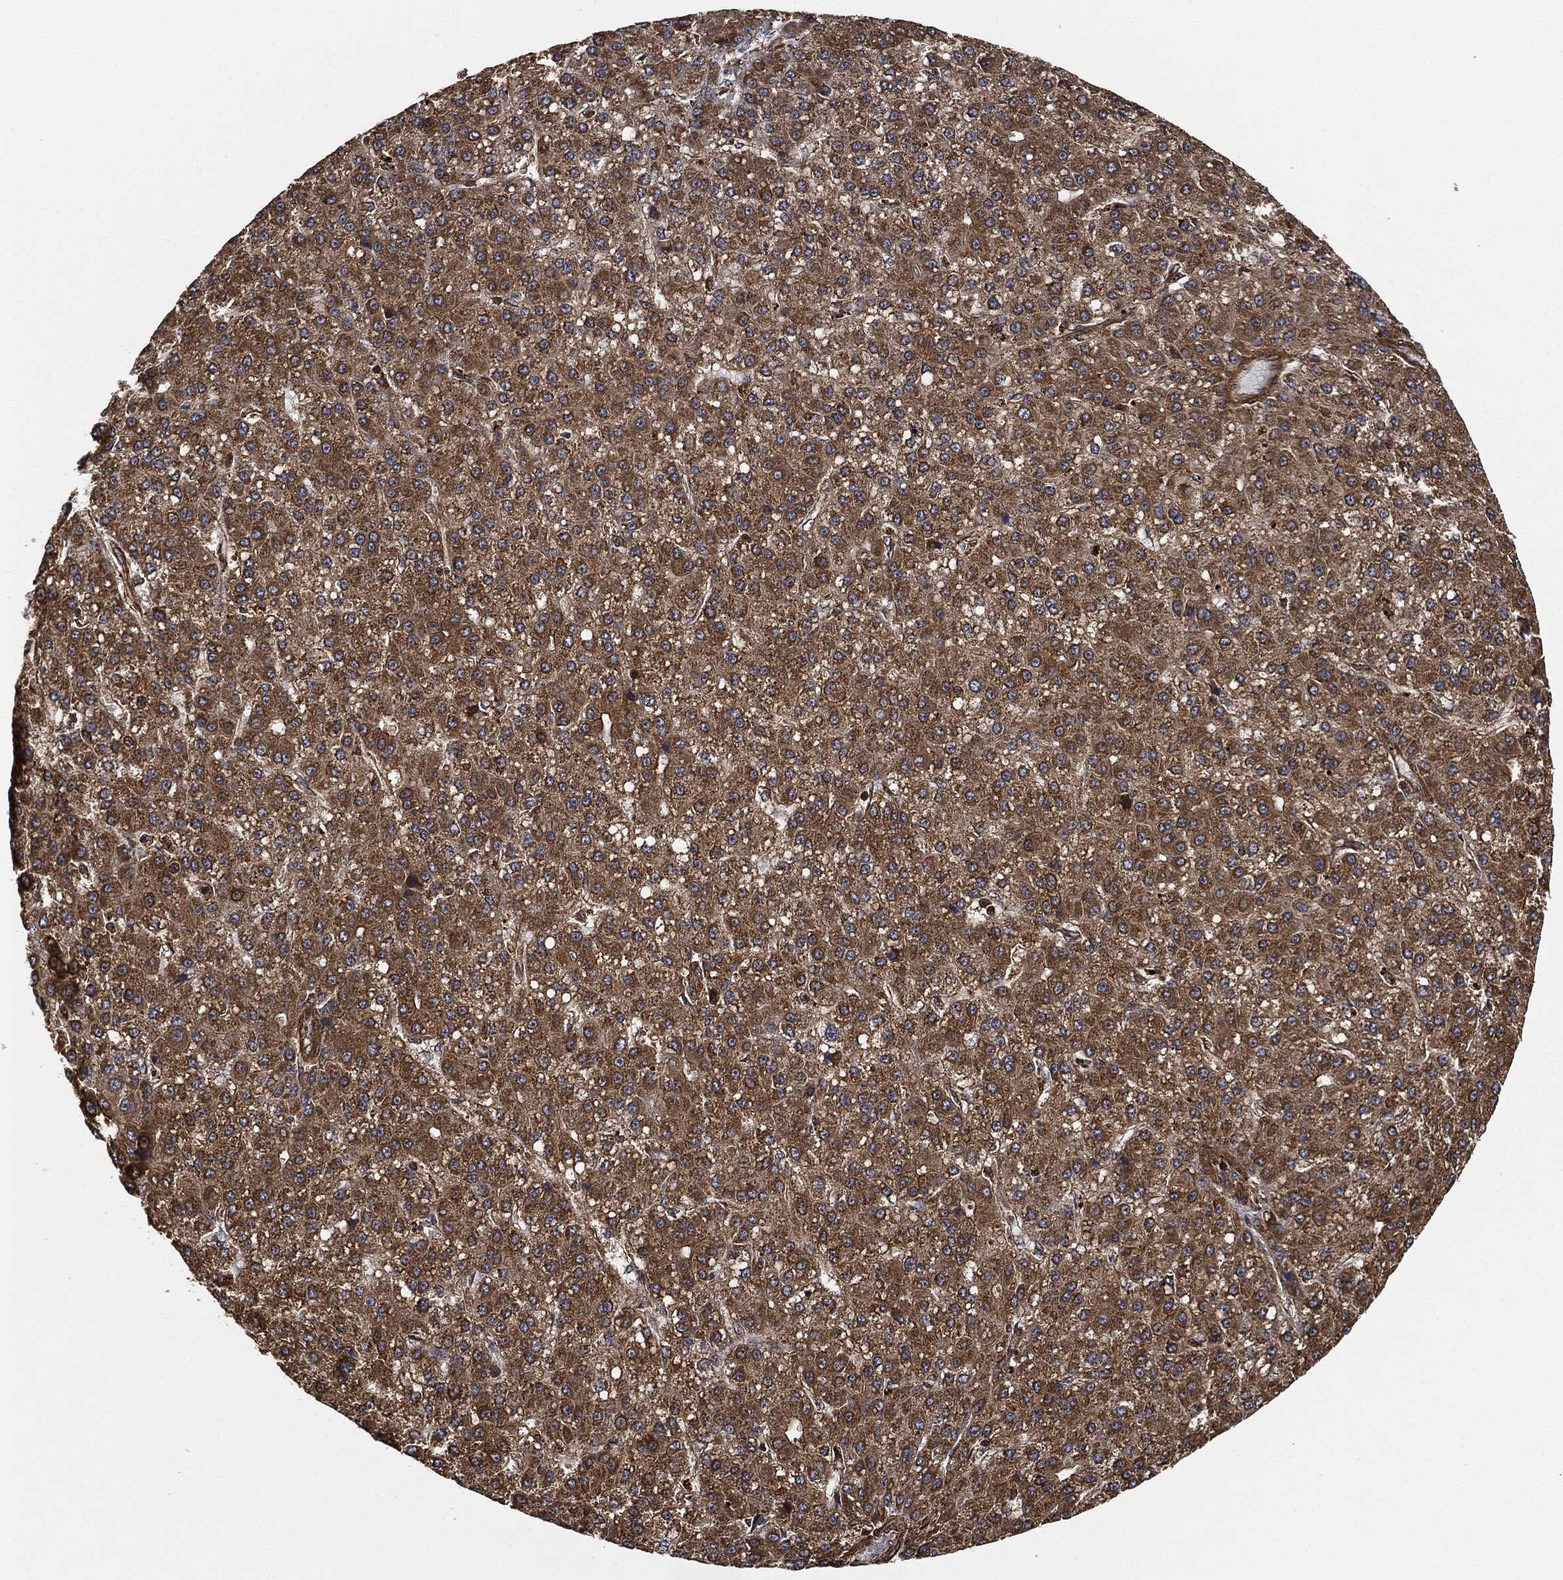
{"staining": {"intensity": "strong", "quantity": ">75%", "location": "cytoplasmic/membranous"}, "tissue": "liver cancer", "cell_type": "Tumor cells", "image_type": "cancer", "snomed": [{"axis": "morphology", "description": "Carcinoma, Hepatocellular, NOS"}, {"axis": "topography", "description": "Liver"}], "caption": "Tumor cells display strong cytoplasmic/membranous positivity in approximately >75% of cells in liver cancer (hepatocellular carcinoma).", "gene": "CEP290", "patient": {"sex": "male", "age": 67}}